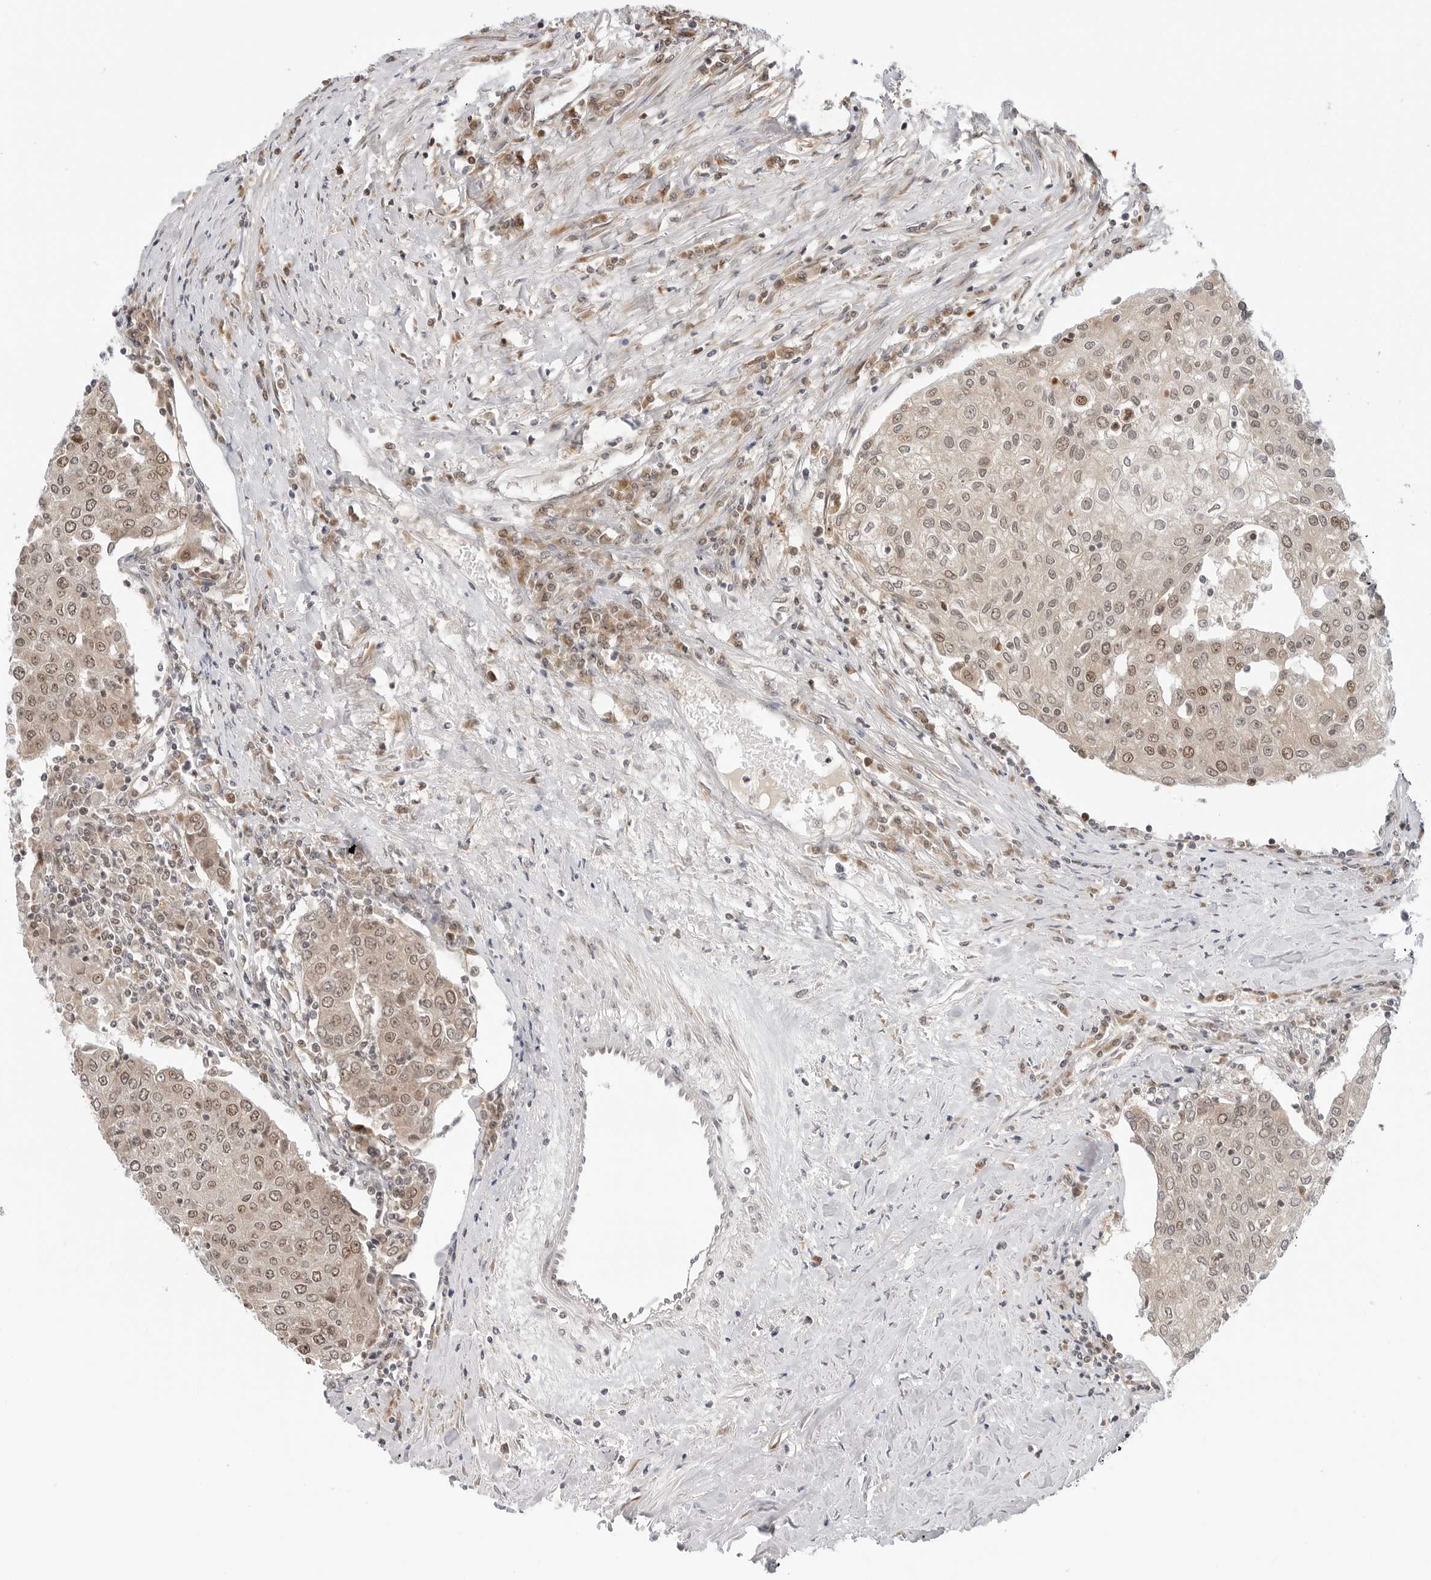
{"staining": {"intensity": "weak", "quantity": ">75%", "location": "nuclear"}, "tissue": "urothelial cancer", "cell_type": "Tumor cells", "image_type": "cancer", "snomed": [{"axis": "morphology", "description": "Urothelial carcinoma, High grade"}, {"axis": "topography", "description": "Urinary bladder"}], "caption": "Protein expression analysis of human urothelial carcinoma (high-grade) reveals weak nuclear positivity in about >75% of tumor cells. (brown staining indicates protein expression, while blue staining denotes nuclei).", "gene": "TIPRL", "patient": {"sex": "female", "age": 85}}